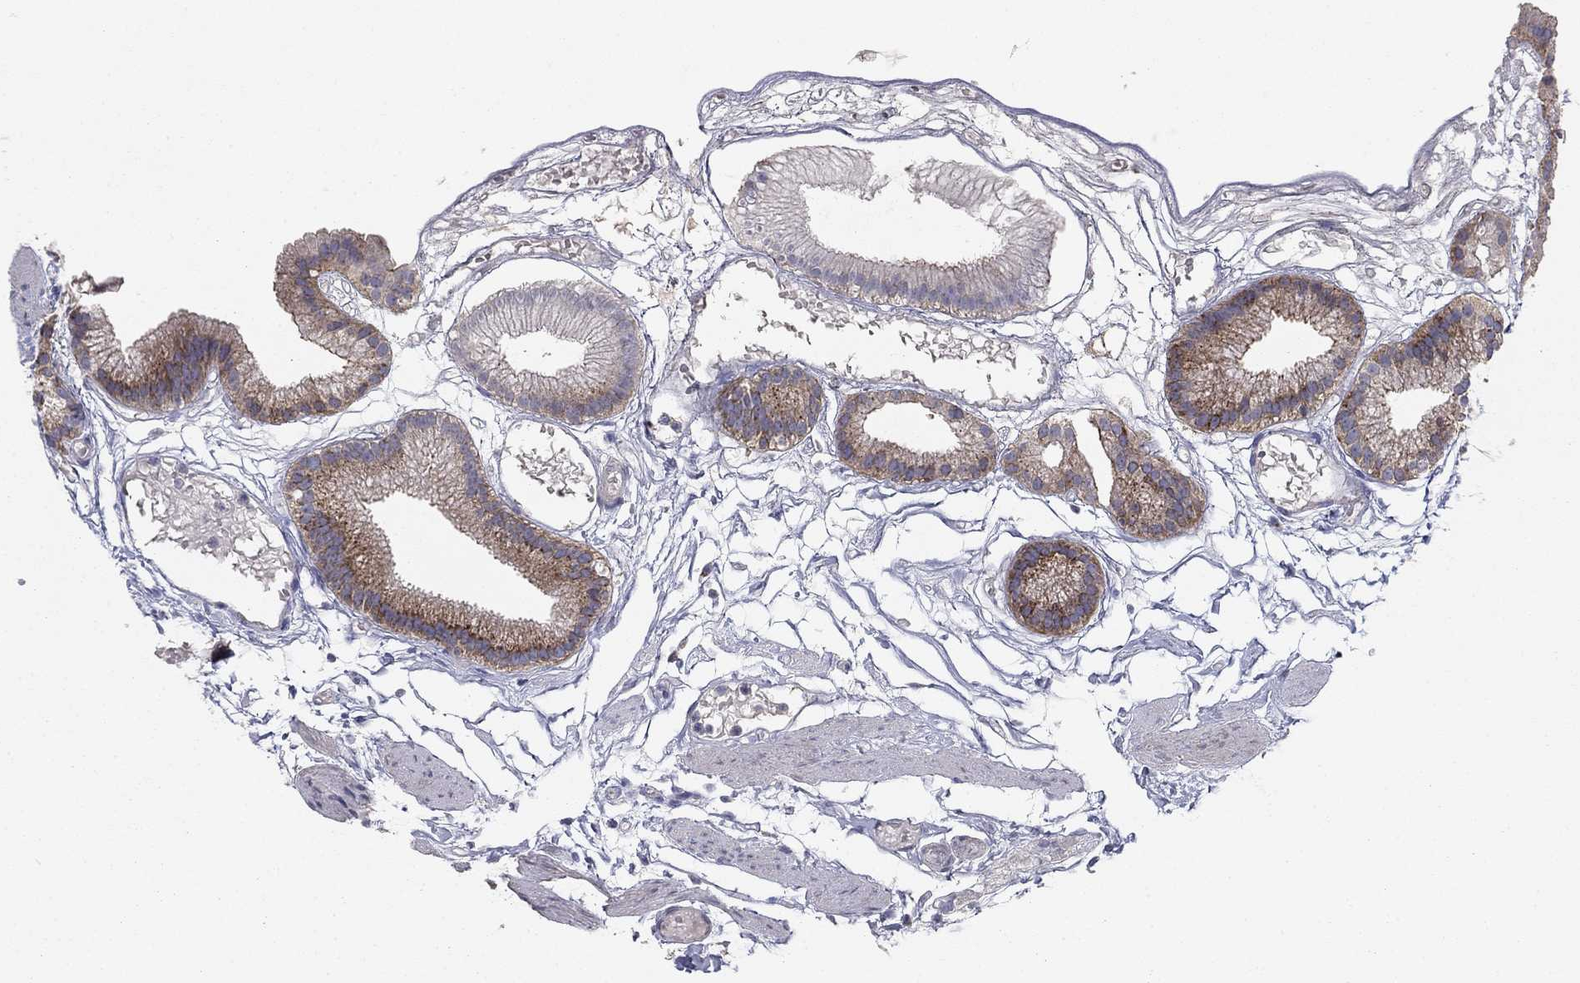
{"staining": {"intensity": "moderate", "quantity": "<25%", "location": "cytoplasmic/membranous"}, "tissue": "gallbladder", "cell_type": "Glandular cells", "image_type": "normal", "snomed": [{"axis": "morphology", "description": "Normal tissue, NOS"}, {"axis": "topography", "description": "Gallbladder"}], "caption": "Immunohistochemical staining of unremarkable gallbladder shows moderate cytoplasmic/membranous protein positivity in about <25% of glandular cells. The protein of interest is shown in brown color, while the nuclei are stained blue.", "gene": "SEPTIN3", "patient": {"sex": "female", "age": 45}}